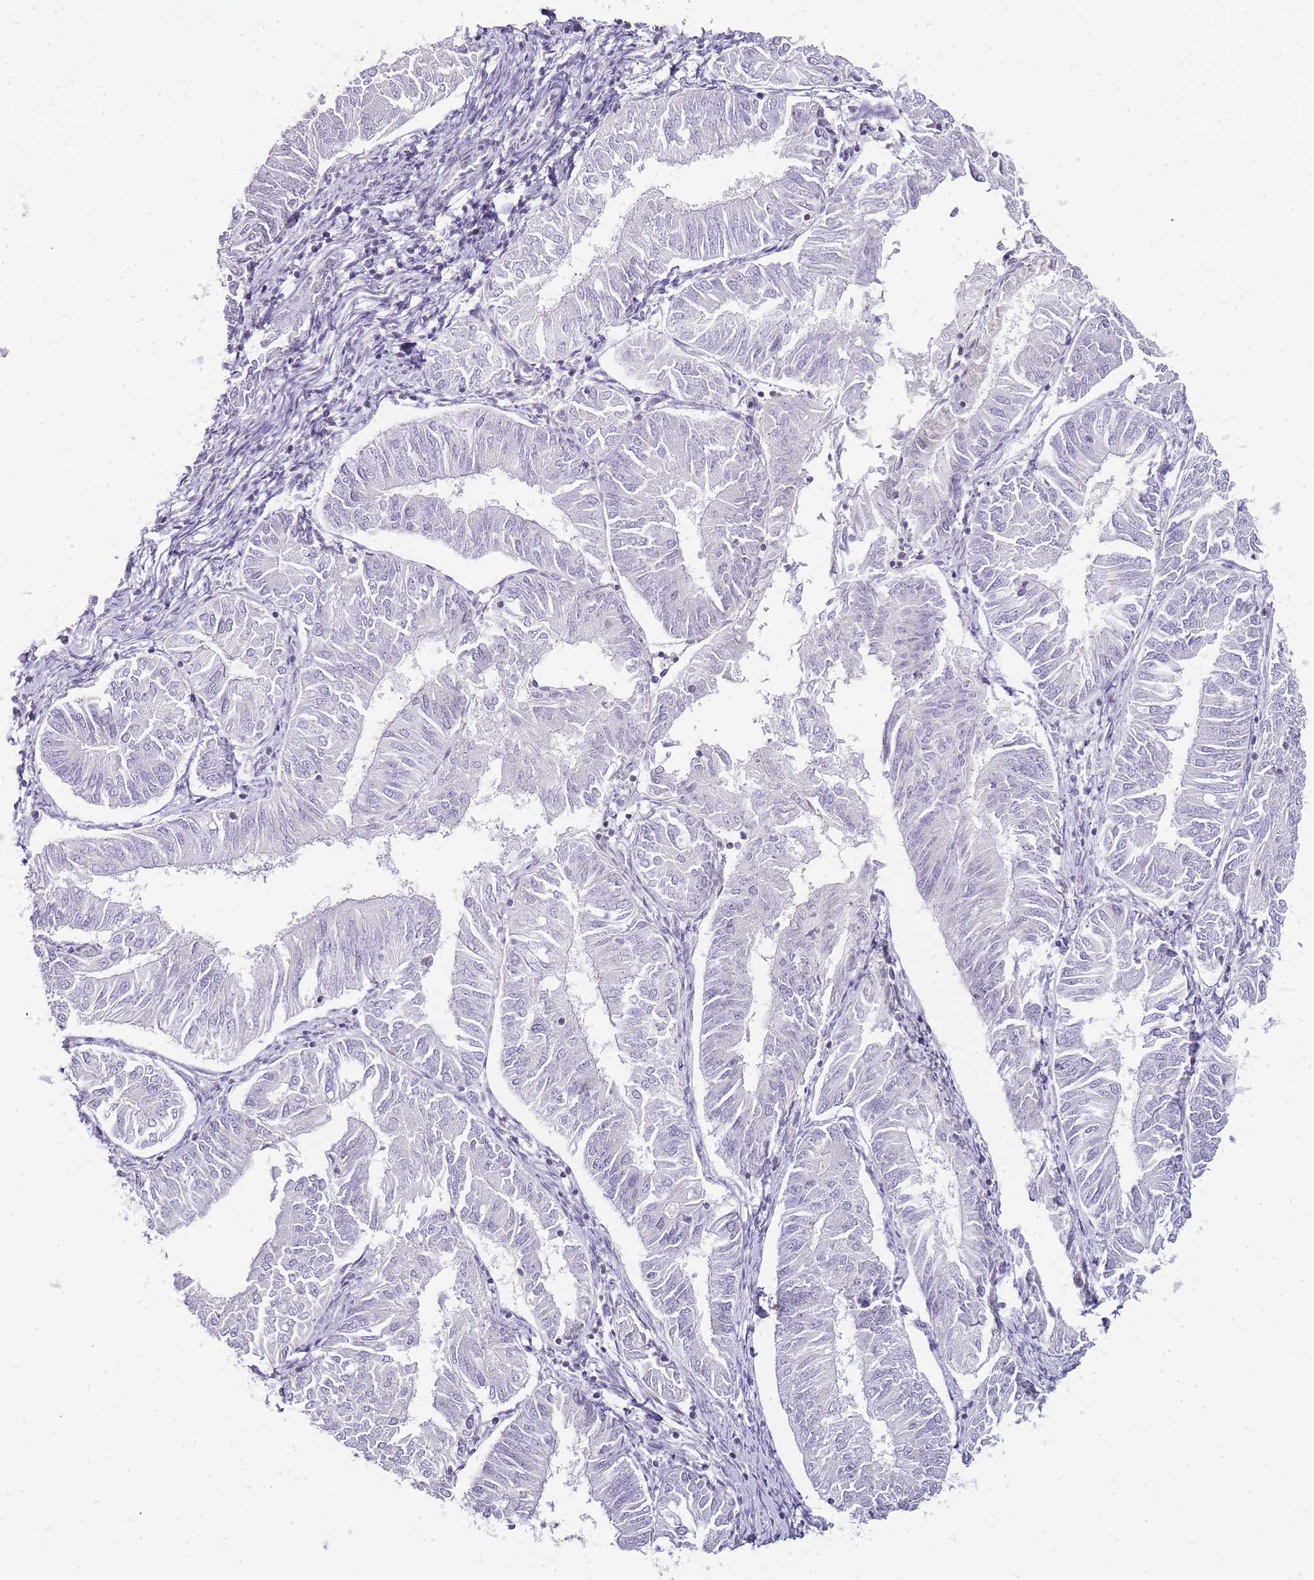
{"staining": {"intensity": "negative", "quantity": "none", "location": "none"}, "tissue": "endometrial cancer", "cell_type": "Tumor cells", "image_type": "cancer", "snomed": [{"axis": "morphology", "description": "Adenocarcinoma, NOS"}, {"axis": "topography", "description": "Endometrium"}], "caption": "This micrograph is of adenocarcinoma (endometrial) stained with immunohistochemistry (IHC) to label a protein in brown with the nuclei are counter-stained blue. There is no expression in tumor cells. Nuclei are stained in blue.", "gene": "JAKMIP1", "patient": {"sex": "female", "age": 58}}